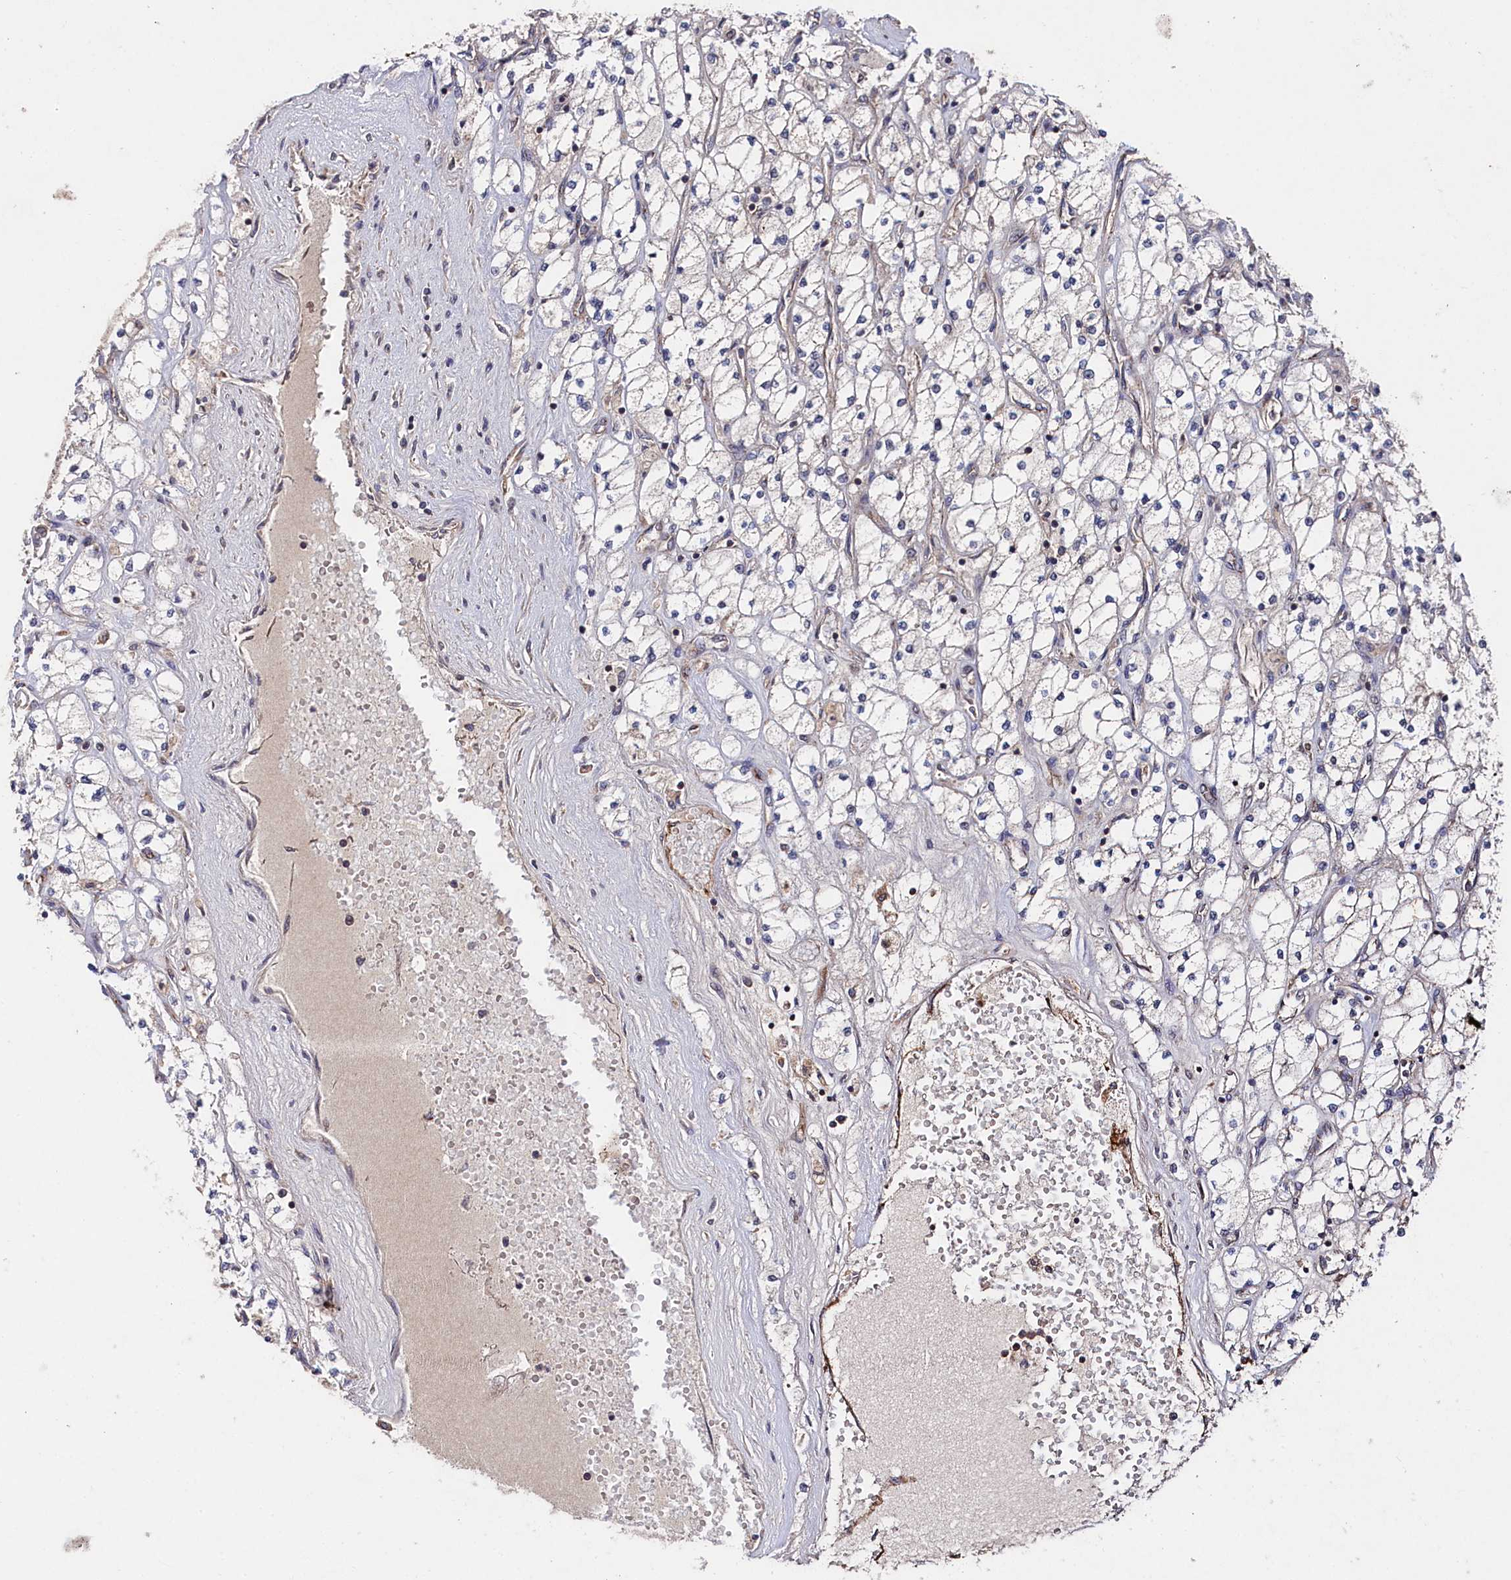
{"staining": {"intensity": "negative", "quantity": "none", "location": "none"}, "tissue": "renal cancer", "cell_type": "Tumor cells", "image_type": "cancer", "snomed": [{"axis": "morphology", "description": "Adenocarcinoma, NOS"}, {"axis": "topography", "description": "Kidney"}], "caption": "This is a micrograph of immunohistochemistry (IHC) staining of renal adenocarcinoma, which shows no positivity in tumor cells.", "gene": "SUPV3L1", "patient": {"sex": "male", "age": 80}}